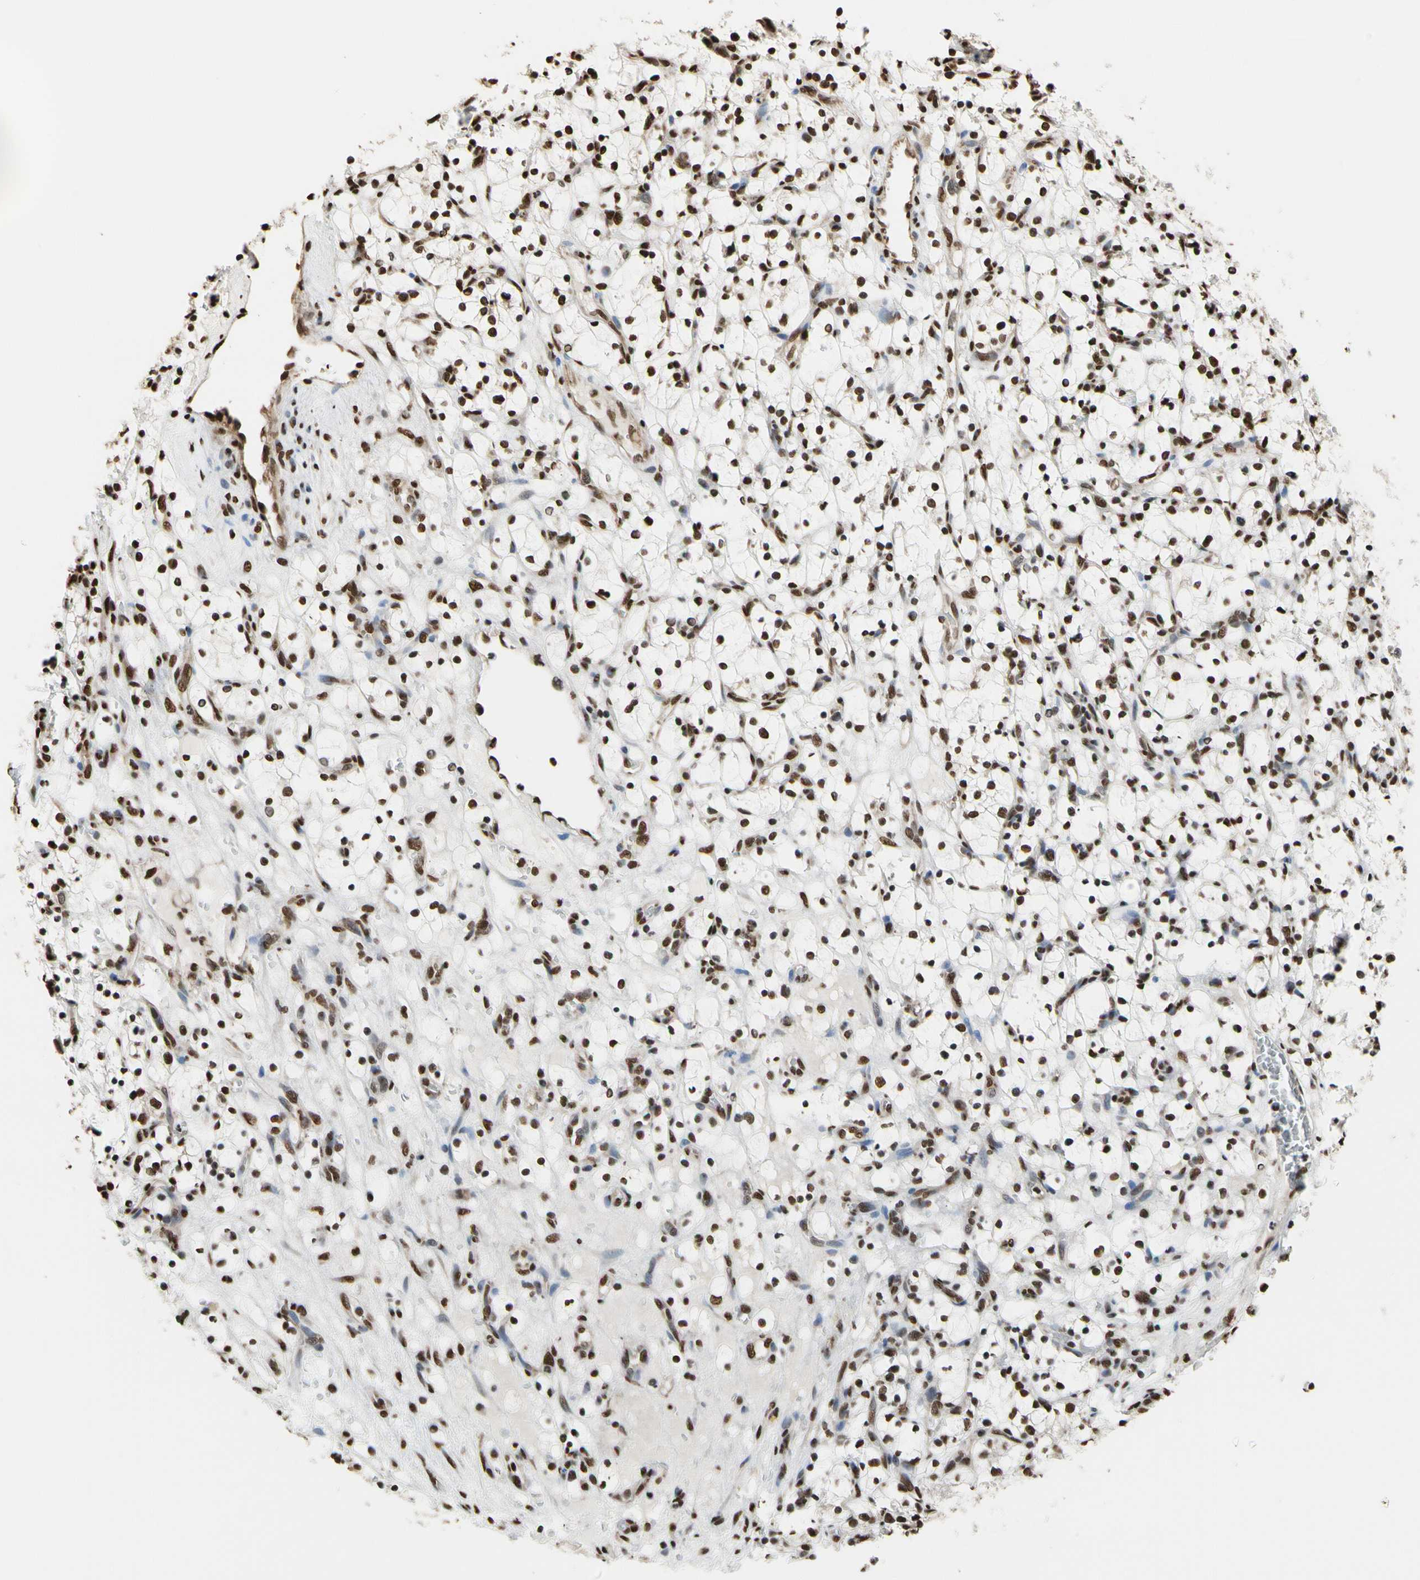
{"staining": {"intensity": "strong", "quantity": ">75%", "location": "nuclear"}, "tissue": "renal cancer", "cell_type": "Tumor cells", "image_type": "cancer", "snomed": [{"axis": "morphology", "description": "Adenocarcinoma, NOS"}, {"axis": "topography", "description": "Kidney"}], "caption": "Approximately >75% of tumor cells in human renal adenocarcinoma show strong nuclear protein positivity as visualized by brown immunohistochemical staining.", "gene": "HNRNPK", "patient": {"sex": "female", "age": 69}}